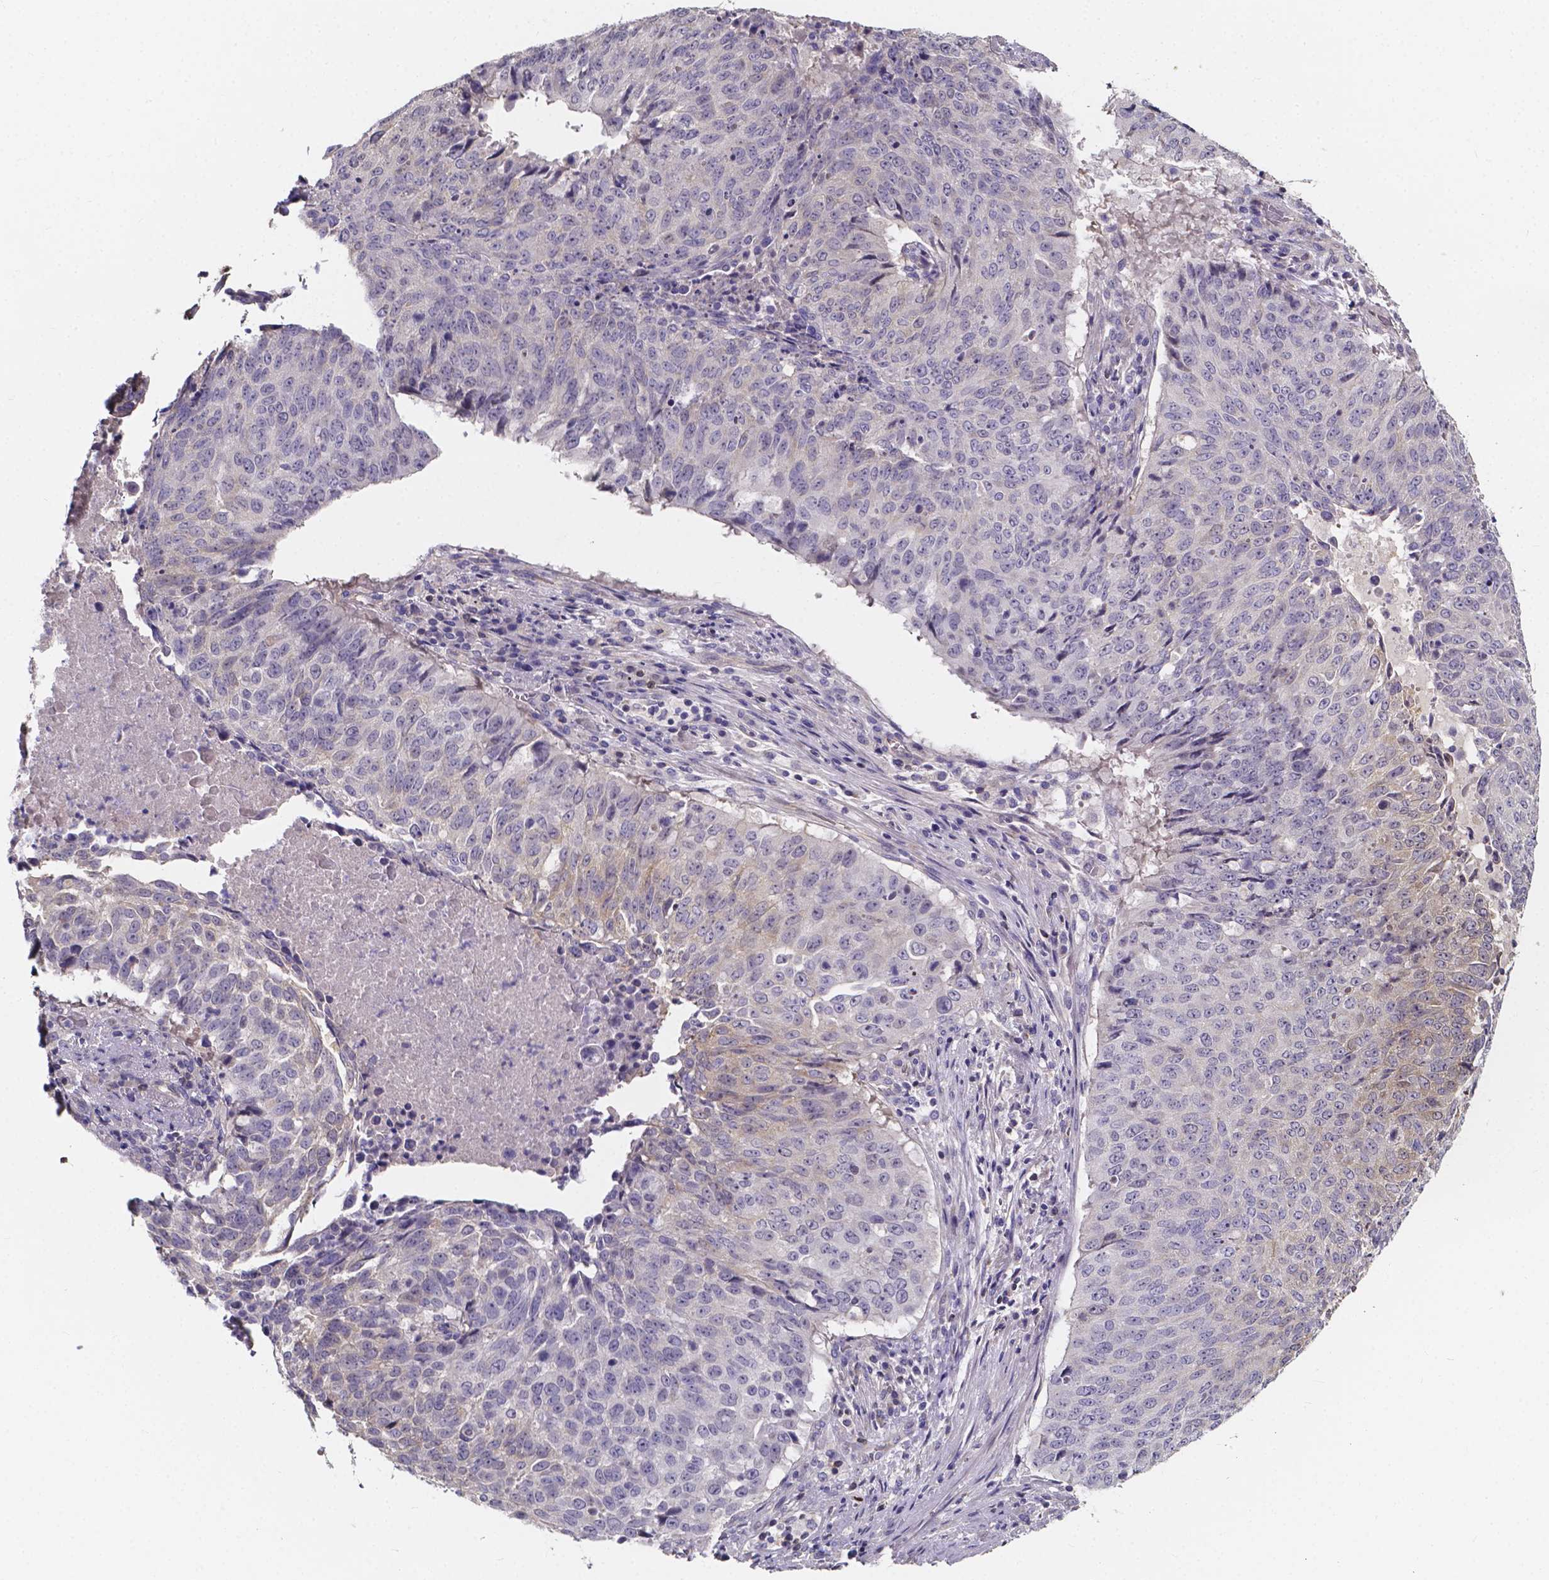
{"staining": {"intensity": "weak", "quantity": "<25%", "location": "cytoplasmic/membranous"}, "tissue": "lung cancer", "cell_type": "Tumor cells", "image_type": "cancer", "snomed": [{"axis": "morphology", "description": "Normal tissue, NOS"}, {"axis": "morphology", "description": "Squamous cell carcinoma, NOS"}, {"axis": "topography", "description": "Bronchus"}, {"axis": "topography", "description": "Lung"}], "caption": "Lung cancer (squamous cell carcinoma) was stained to show a protein in brown. There is no significant staining in tumor cells.", "gene": "THEMIS", "patient": {"sex": "male", "age": 64}}